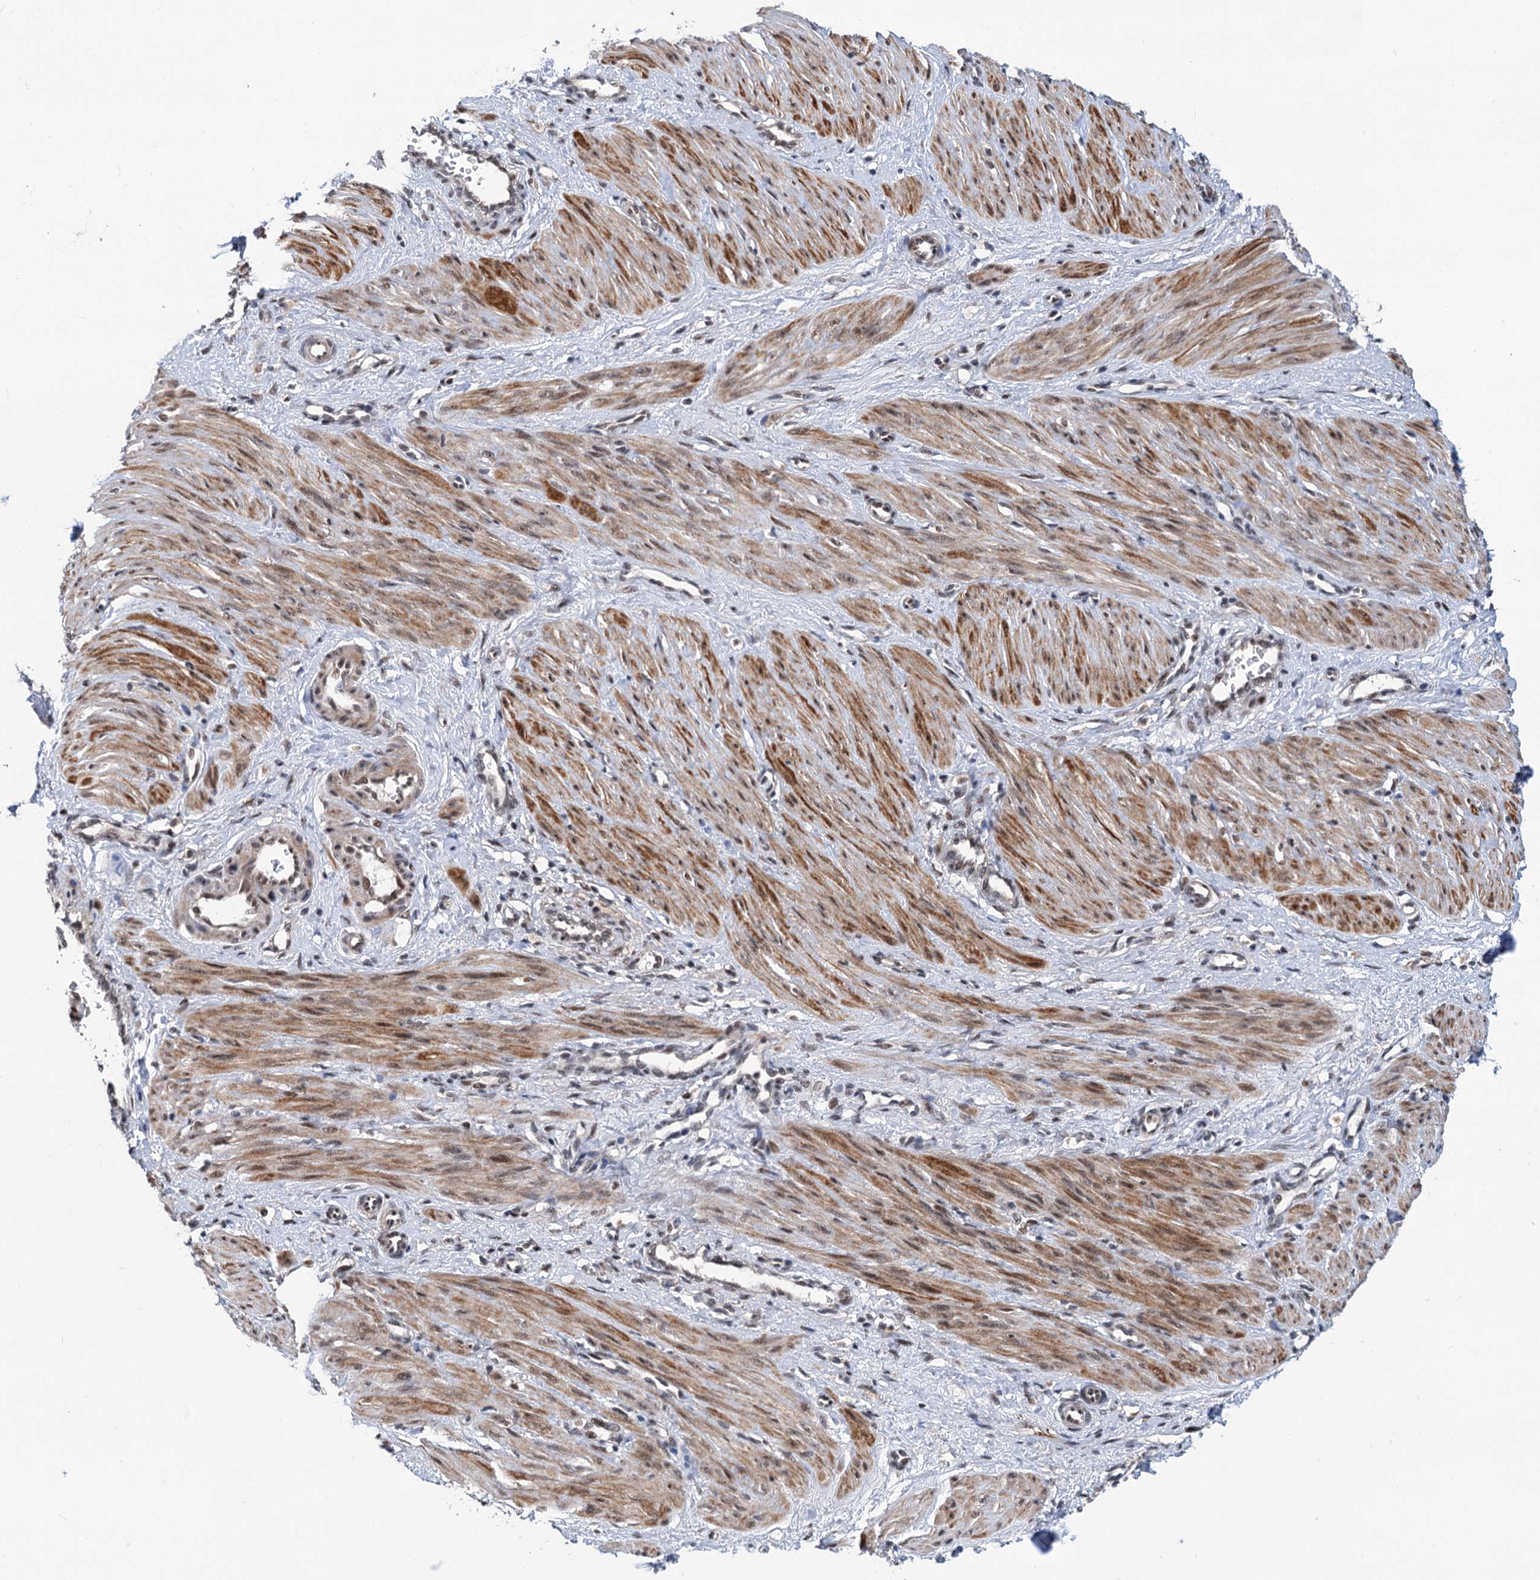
{"staining": {"intensity": "moderate", "quantity": ">75%", "location": "cytoplasmic/membranous,nuclear"}, "tissue": "smooth muscle", "cell_type": "Smooth muscle cells", "image_type": "normal", "snomed": [{"axis": "morphology", "description": "Normal tissue, NOS"}, {"axis": "topography", "description": "Endometrium"}], "caption": "Protein positivity by immunohistochemistry demonstrates moderate cytoplasmic/membranous,nuclear staining in approximately >75% of smooth muscle cells in benign smooth muscle.", "gene": "PHF8", "patient": {"sex": "female", "age": 33}}